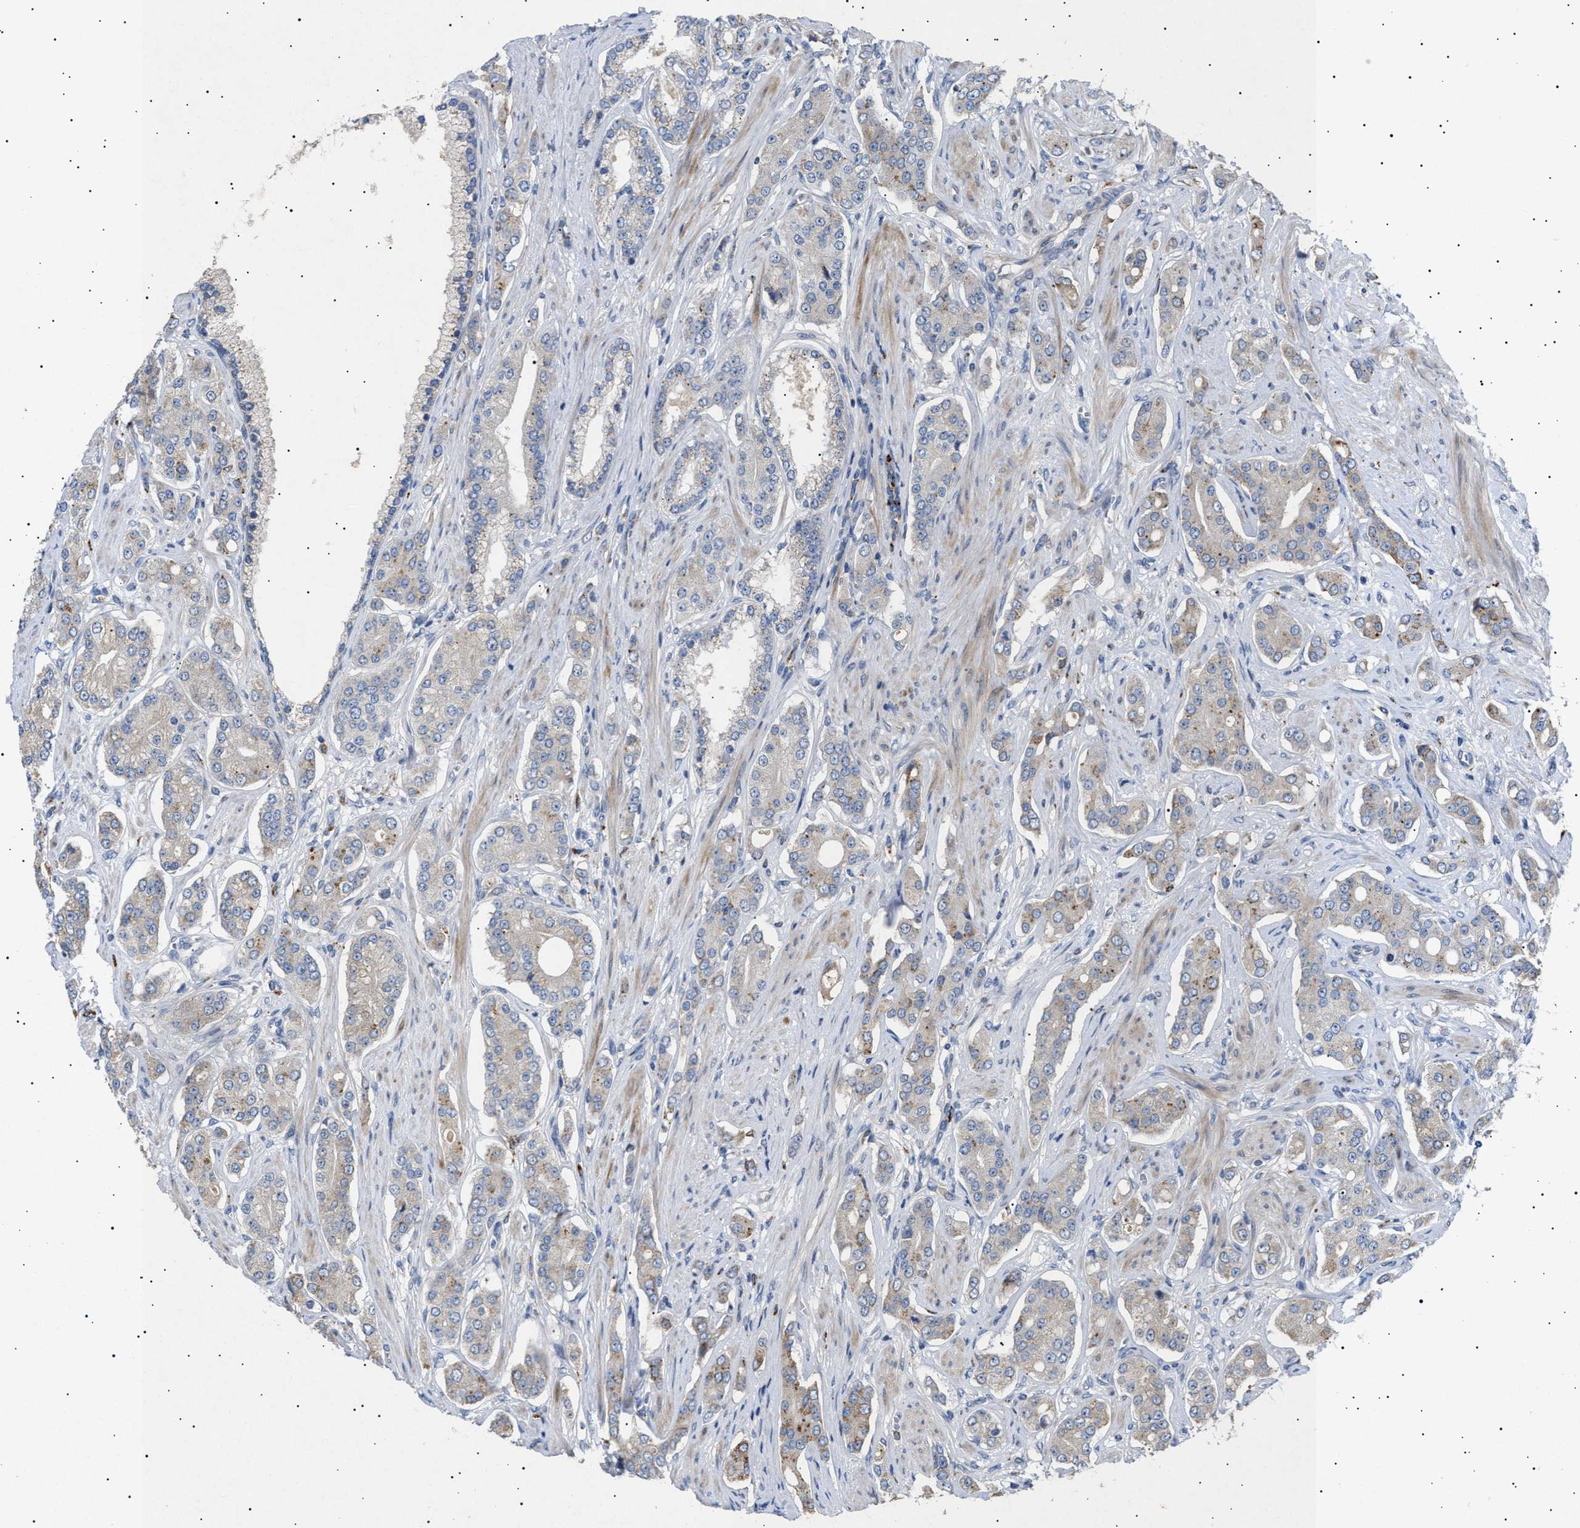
{"staining": {"intensity": "weak", "quantity": "25%-75%", "location": "cytoplasmic/membranous"}, "tissue": "prostate cancer", "cell_type": "Tumor cells", "image_type": "cancer", "snomed": [{"axis": "morphology", "description": "Adenocarcinoma, High grade"}, {"axis": "topography", "description": "Prostate"}], "caption": "Prostate cancer tissue displays weak cytoplasmic/membranous staining in approximately 25%-75% of tumor cells", "gene": "SIRT5", "patient": {"sex": "male", "age": 71}}